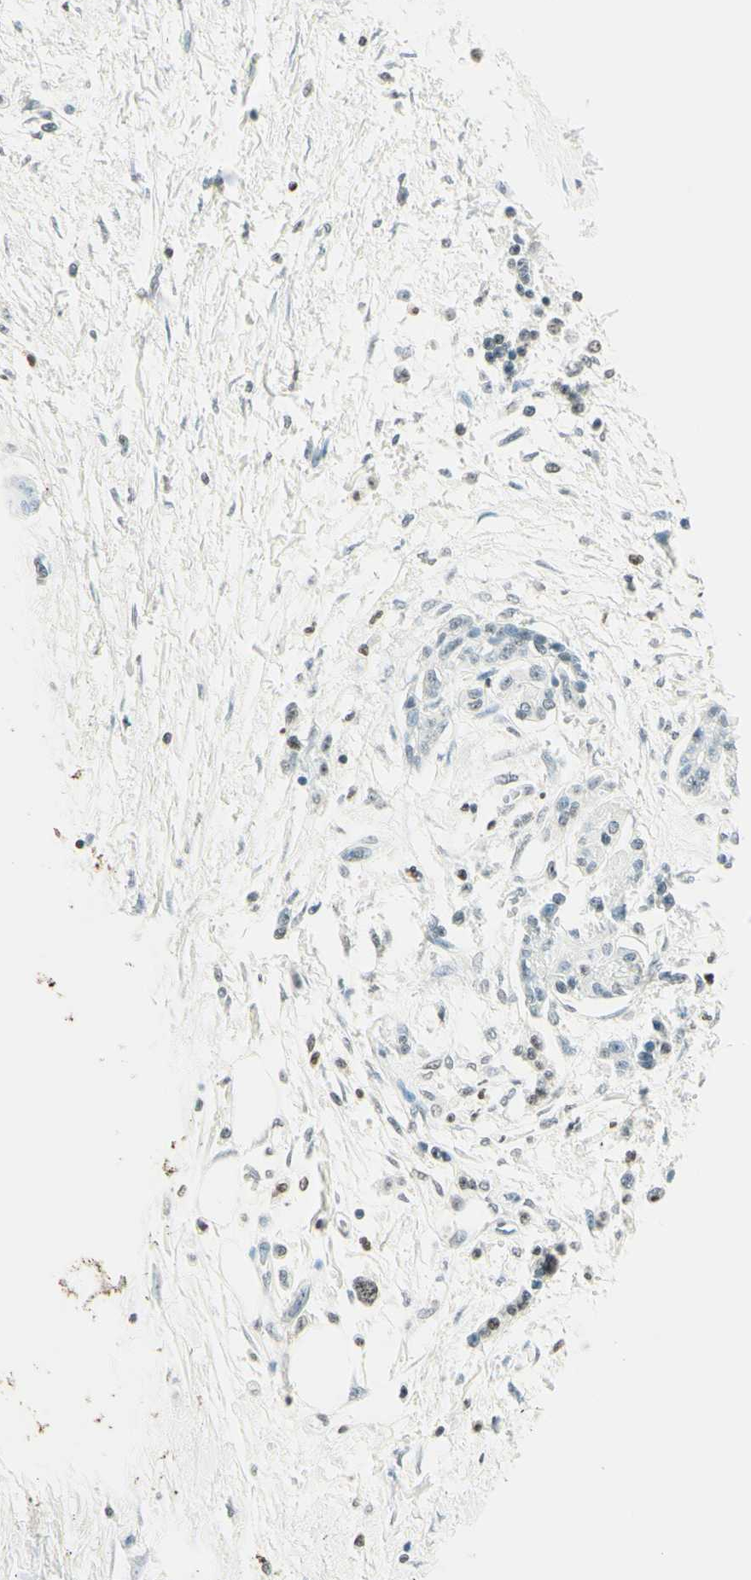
{"staining": {"intensity": "weak", "quantity": "<25%", "location": "nuclear"}, "tissue": "pancreatic cancer", "cell_type": "Tumor cells", "image_type": "cancer", "snomed": [{"axis": "morphology", "description": "Adenocarcinoma, NOS"}, {"axis": "topography", "description": "Pancreas"}], "caption": "IHC micrograph of pancreatic adenocarcinoma stained for a protein (brown), which displays no staining in tumor cells.", "gene": "MSH2", "patient": {"sex": "male", "age": 56}}